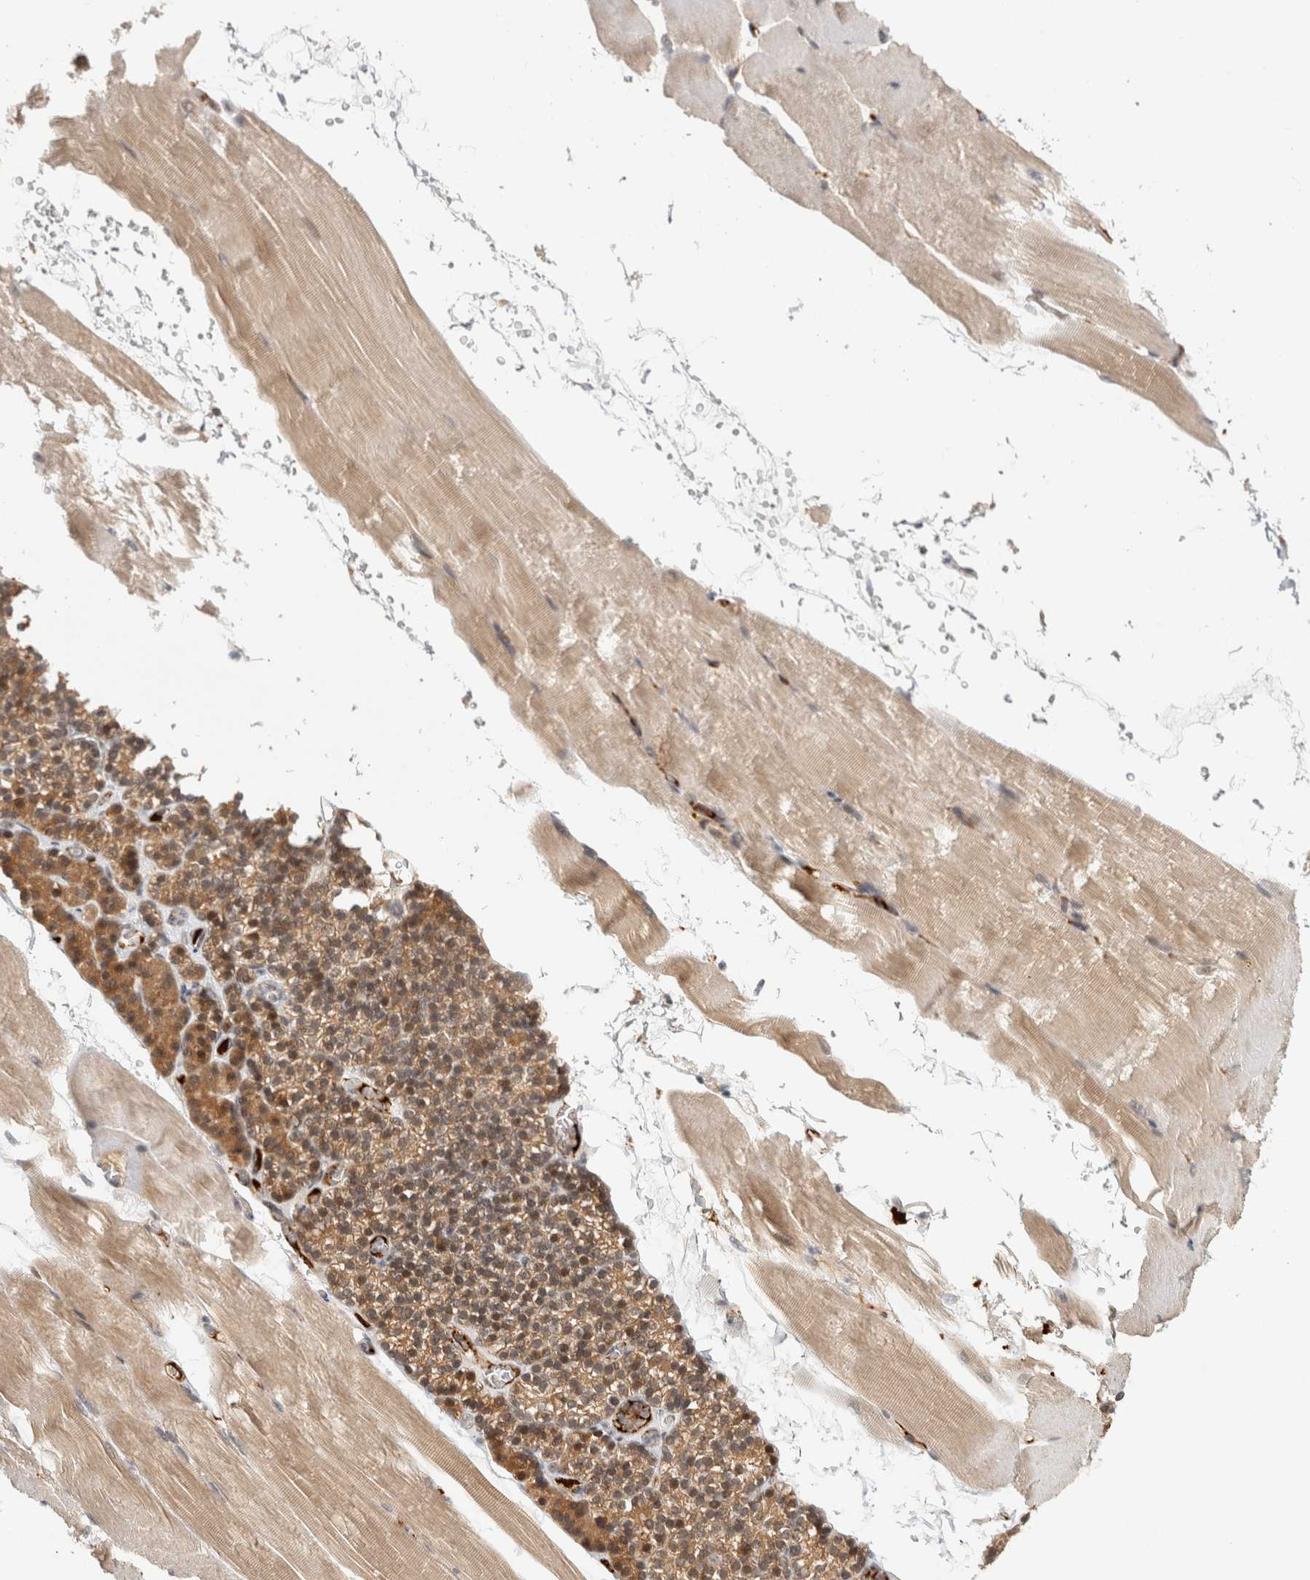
{"staining": {"intensity": "weak", "quantity": ">75%", "location": "cytoplasmic/membranous"}, "tissue": "skeletal muscle", "cell_type": "Myocytes", "image_type": "normal", "snomed": [{"axis": "morphology", "description": "Normal tissue, NOS"}, {"axis": "topography", "description": "Skeletal muscle"}, {"axis": "topography", "description": "Parathyroid gland"}], "caption": "Immunohistochemistry of unremarkable skeletal muscle exhibits low levels of weak cytoplasmic/membranous staining in approximately >75% of myocytes.", "gene": "ZNF318", "patient": {"sex": "female", "age": 37}}